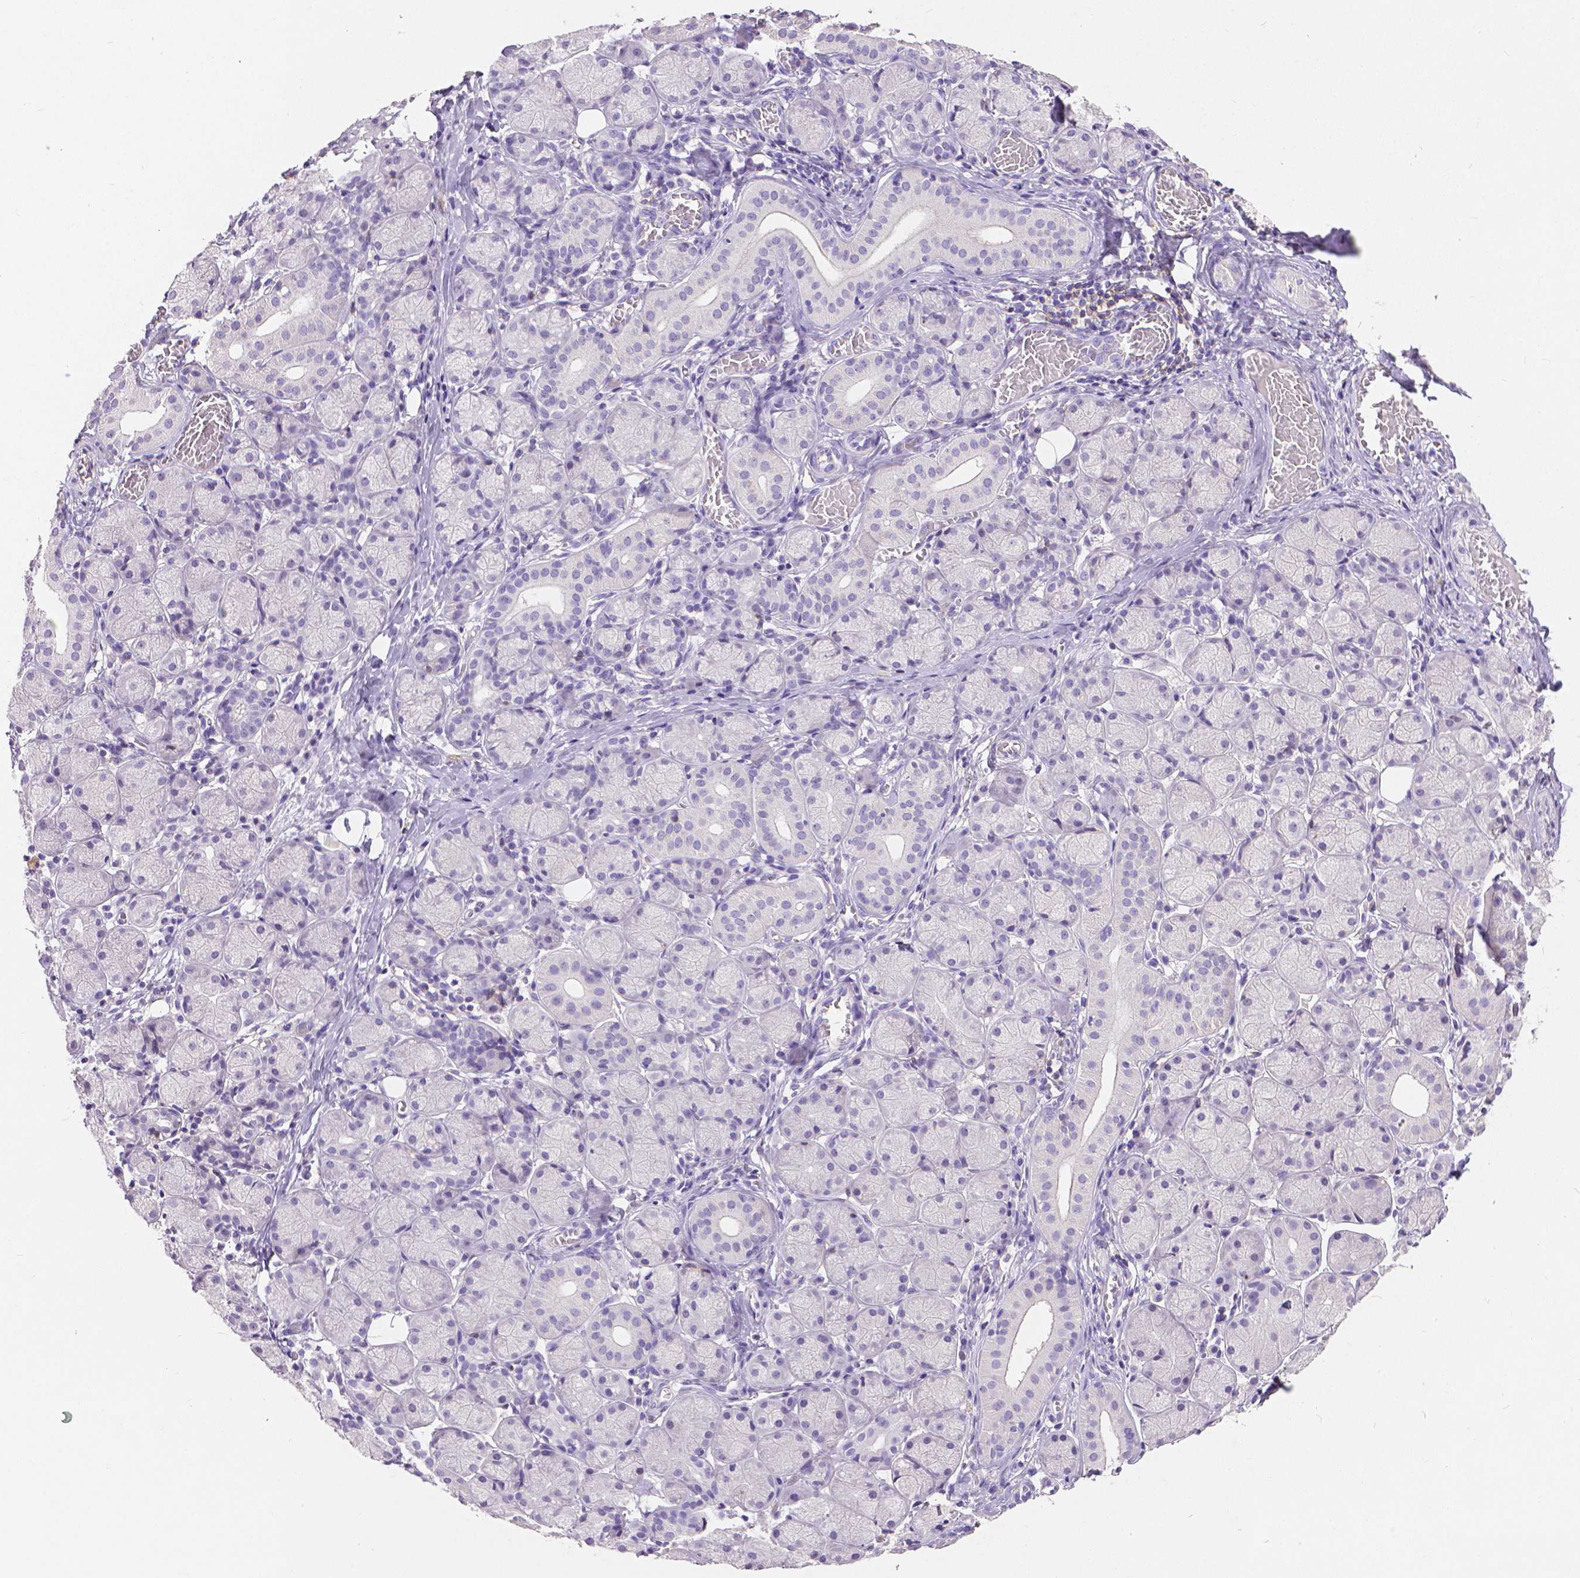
{"staining": {"intensity": "negative", "quantity": "none", "location": "none"}, "tissue": "salivary gland", "cell_type": "Glandular cells", "image_type": "normal", "snomed": [{"axis": "morphology", "description": "Normal tissue, NOS"}, {"axis": "topography", "description": "Salivary gland"}, {"axis": "topography", "description": "Peripheral nerve tissue"}], "caption": "DAB immunohistochemical staining of benign human salivary gland shows no significant staining in glandular cells.", "gene": "CD4", "patient": {"sex": "female", "age": 24}}